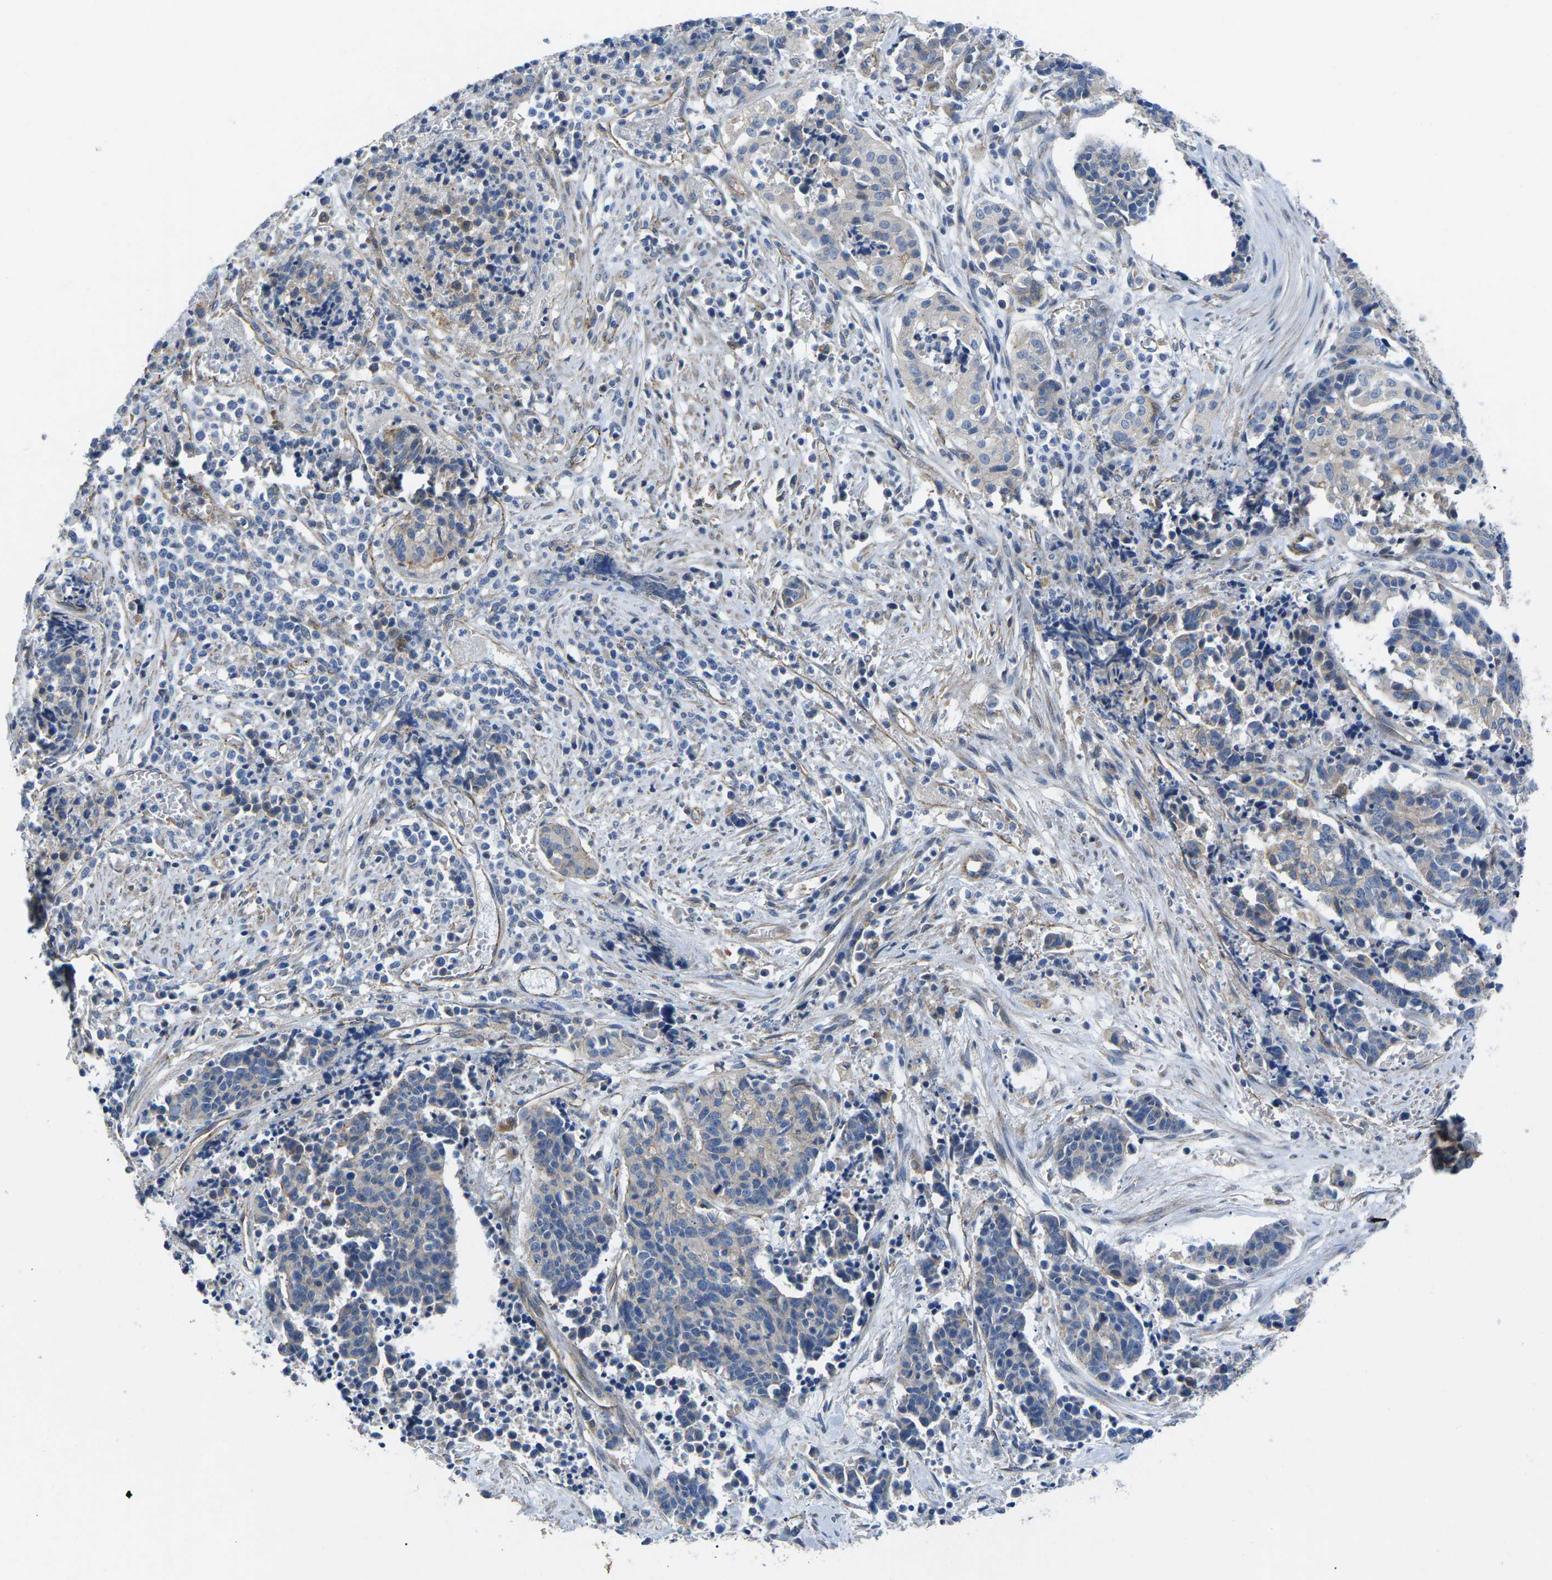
{"staining": {"intensity": "negative", "quantity": "none", "location": "none"}, "tissue": "cervical cancer", "cell_type": "Tumor cells", "image_type": "cancer", "snomed": [{"axis": "morphology", "description": "Squamous cell carcinoma, NOS"}, {"axis": "topography", "description": "Cervix"}], "caption": "Cervical squamous cell carcinoma was stained to show a protein in brown. There is no significant expression in tumor cells.", "gene": "CTNND1", "patient": {"sex": "female", "age": 35}}